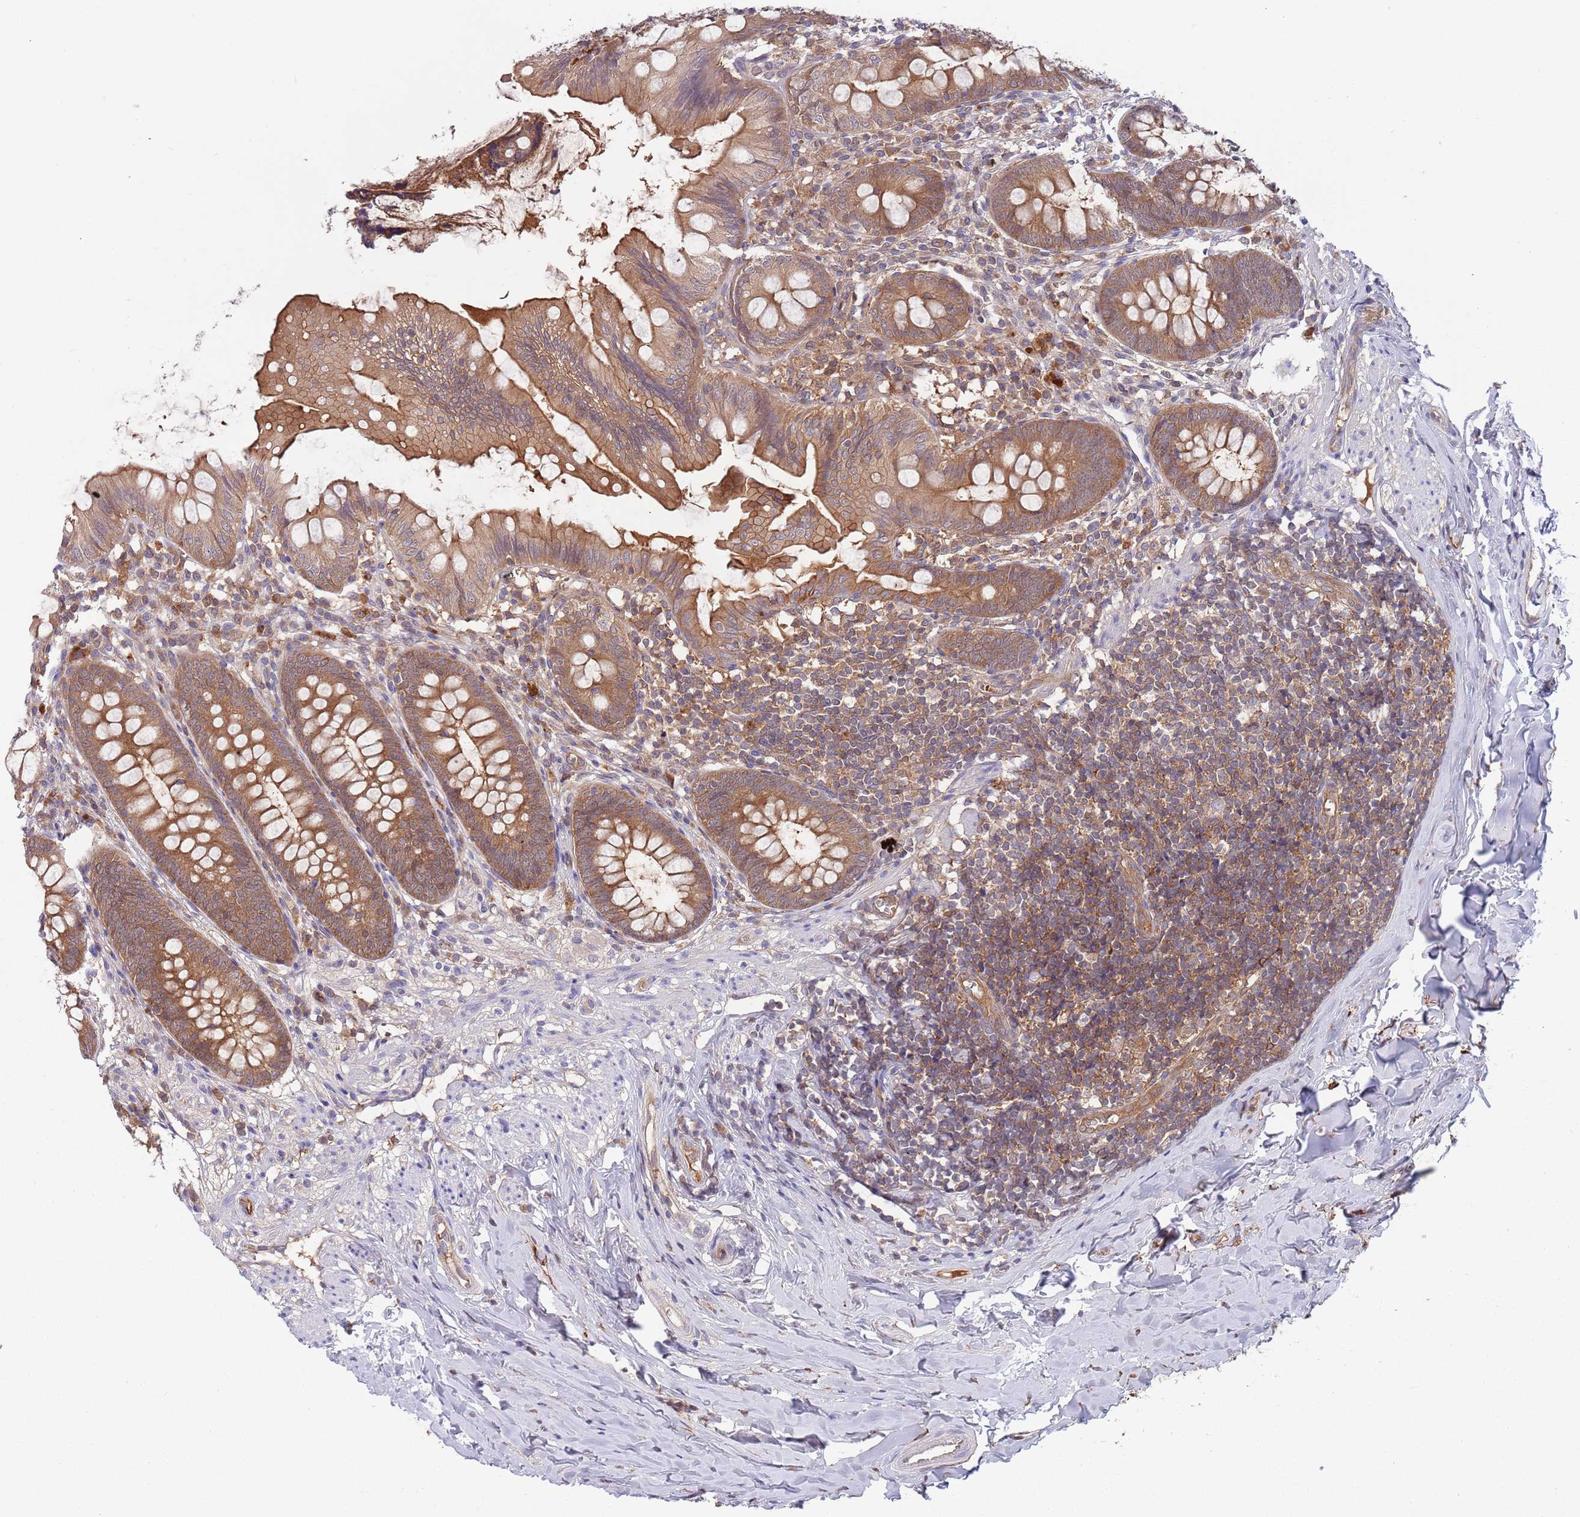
{"staining": {"intensity": "moderate", "quantity": ">75%", "location": "cytoplasmic/membranous"}, "tissue": "appendix", "cell_type": "Glandular cells", "image_type": "normal", "snomed": [{"axis": "morphology", "description": "Normal tissue, NOS"}, {"axis": "topography", "description": "Appendix"}], "caption": "A brown stain labels moderate cytoplasmic/membranous positivity of a protein in glandular cells of benign human appendix. (IHC, brightfield microscopy, high magnification).", "gene": "GSDMD", "patient": {"sex": "female", "age": 51}}